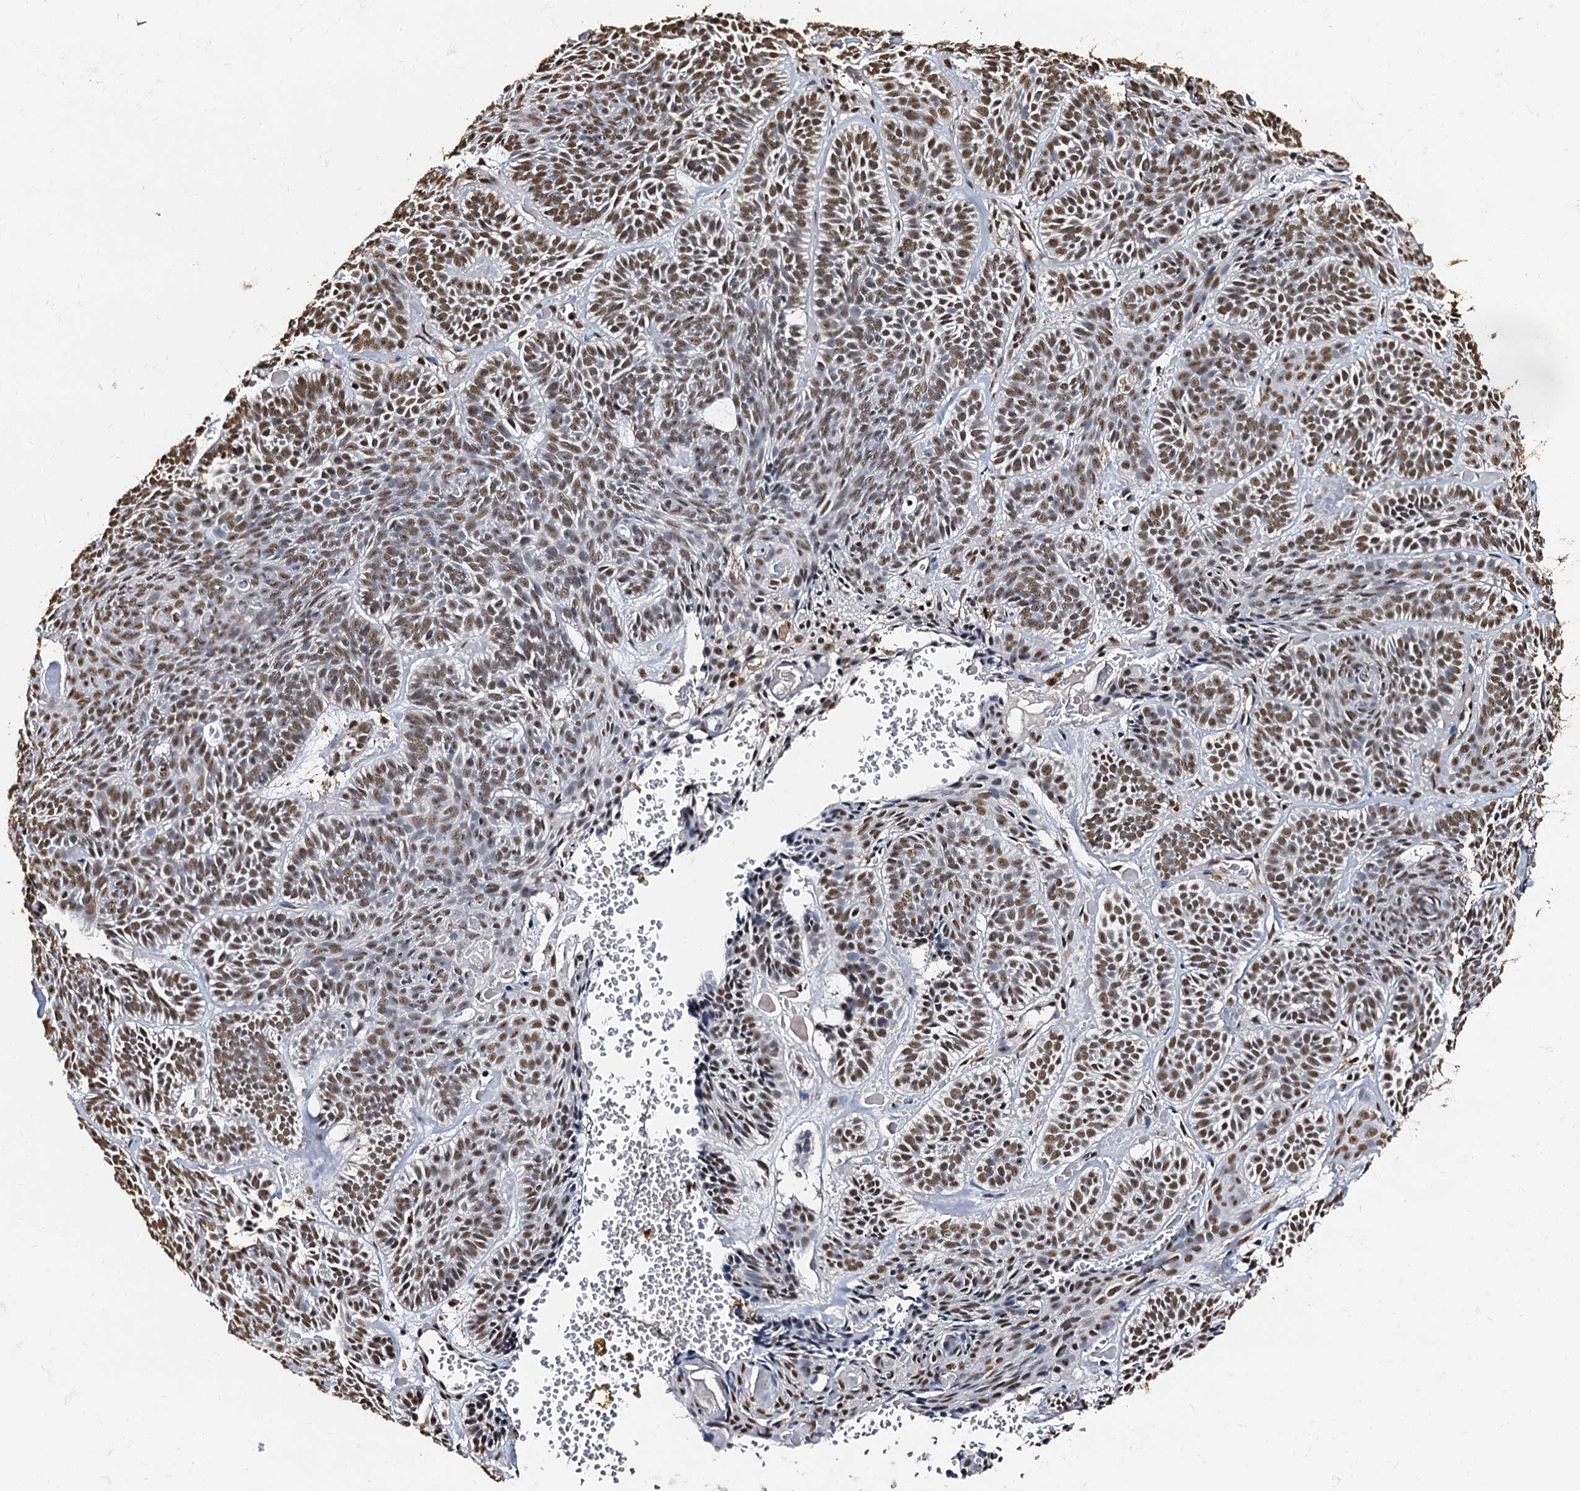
{"staining": {"intensity": "moderate", "quantity": ">75%", "location": "nuclear"}, "tissue": "skin cancer", "cell_type": "Tumor cells", "image_type": "cancer", "snomed": [{"axis": "morphology", "description": "Basal cell carcinoma"}, {"axis": "topography", "description": "Skin"}], "caption": "This is an image of IHC staining of skin cancer (basal cell carcinoma), which shows moderate staining in the nuclear of tumor cells.", "gene": "SNRPD2", "patient": {"sex": "male", "age": 85}}